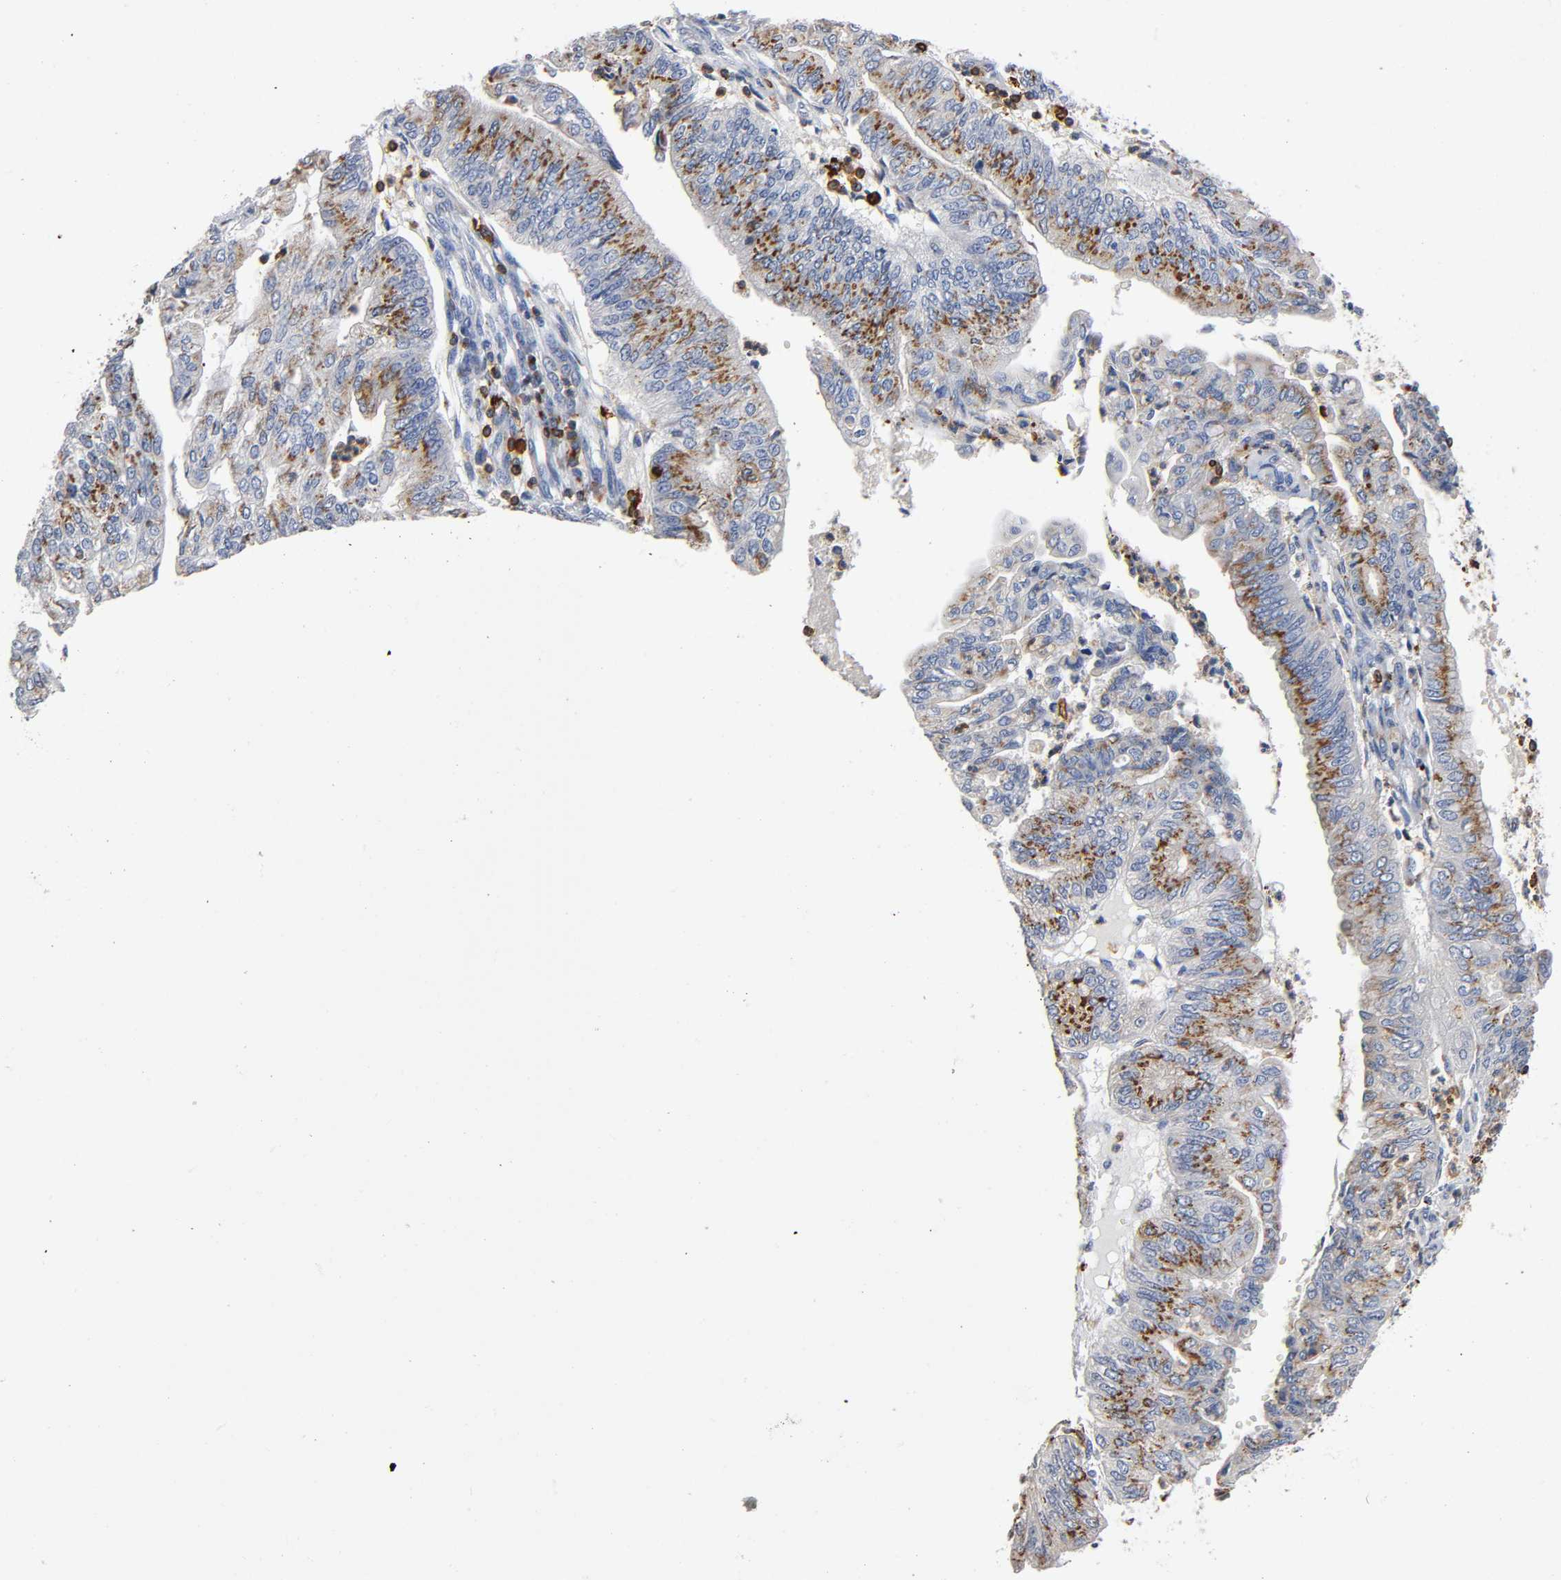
{"staining": {"intensity": "moderate", "quantity": ">75%", "location": "cytoplasmic/membranous"}, "tissue": "endometrial cancer", "cell_type": "Tumor cells", "image_type": "cancer", "snomed": [{"axis": "morphology", "description": "Adenocarcinoma, NOS"}, {"axis": "topography", "description": "Endometrium"}], "caption": "The image reveals staining of endometrial adenocarcinoma, revealing moderate cytoplasmic/membranous protein staining (brown color) within tumor cells.", "gene": "CAPN10", "patient": {"sex": "female", "age": 59}}